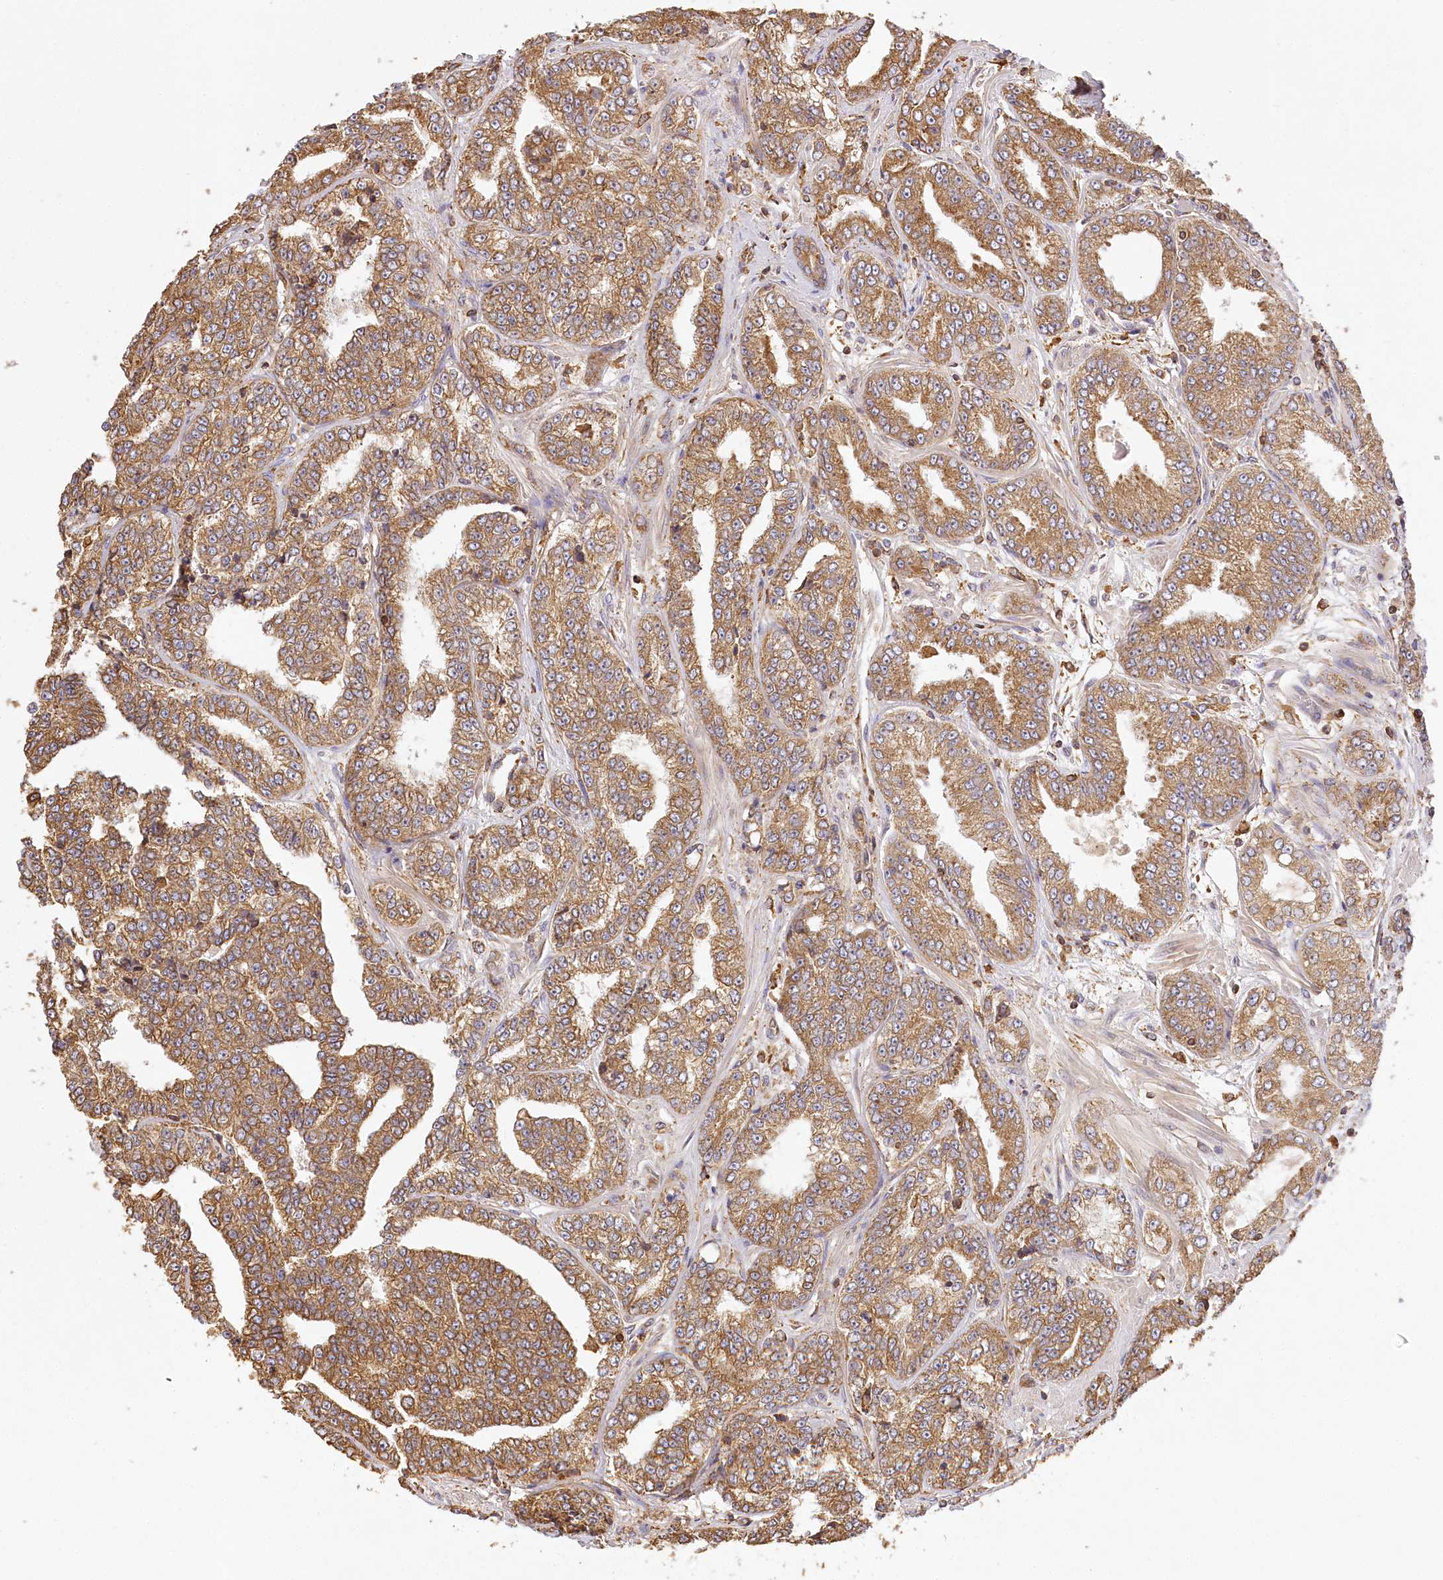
{"staining": {"intensity": "moderate", "quantity": ">75%", "location": "cytoplasmic/membranous"}, "tissue": "prostate cancer", "cell_type": "Tumor cells", "image_type": "cancer", "snomed": [{"axis": "morphology", "description": "Adenocarcinoma, High grade"}, {"axis": "topography", "description": "Prostate"}], "caption": "This photomicrograph exhibits prostate high-grade adenocarcinoma stained with IHC to label a protein in brown. The cytoplasmic/membranous of tumor cells show moderate positivity for the protein. Nuclei are counter-stained blue.", "gene": "ACAP2", "patient": {"sex": "male", "age": 71}}